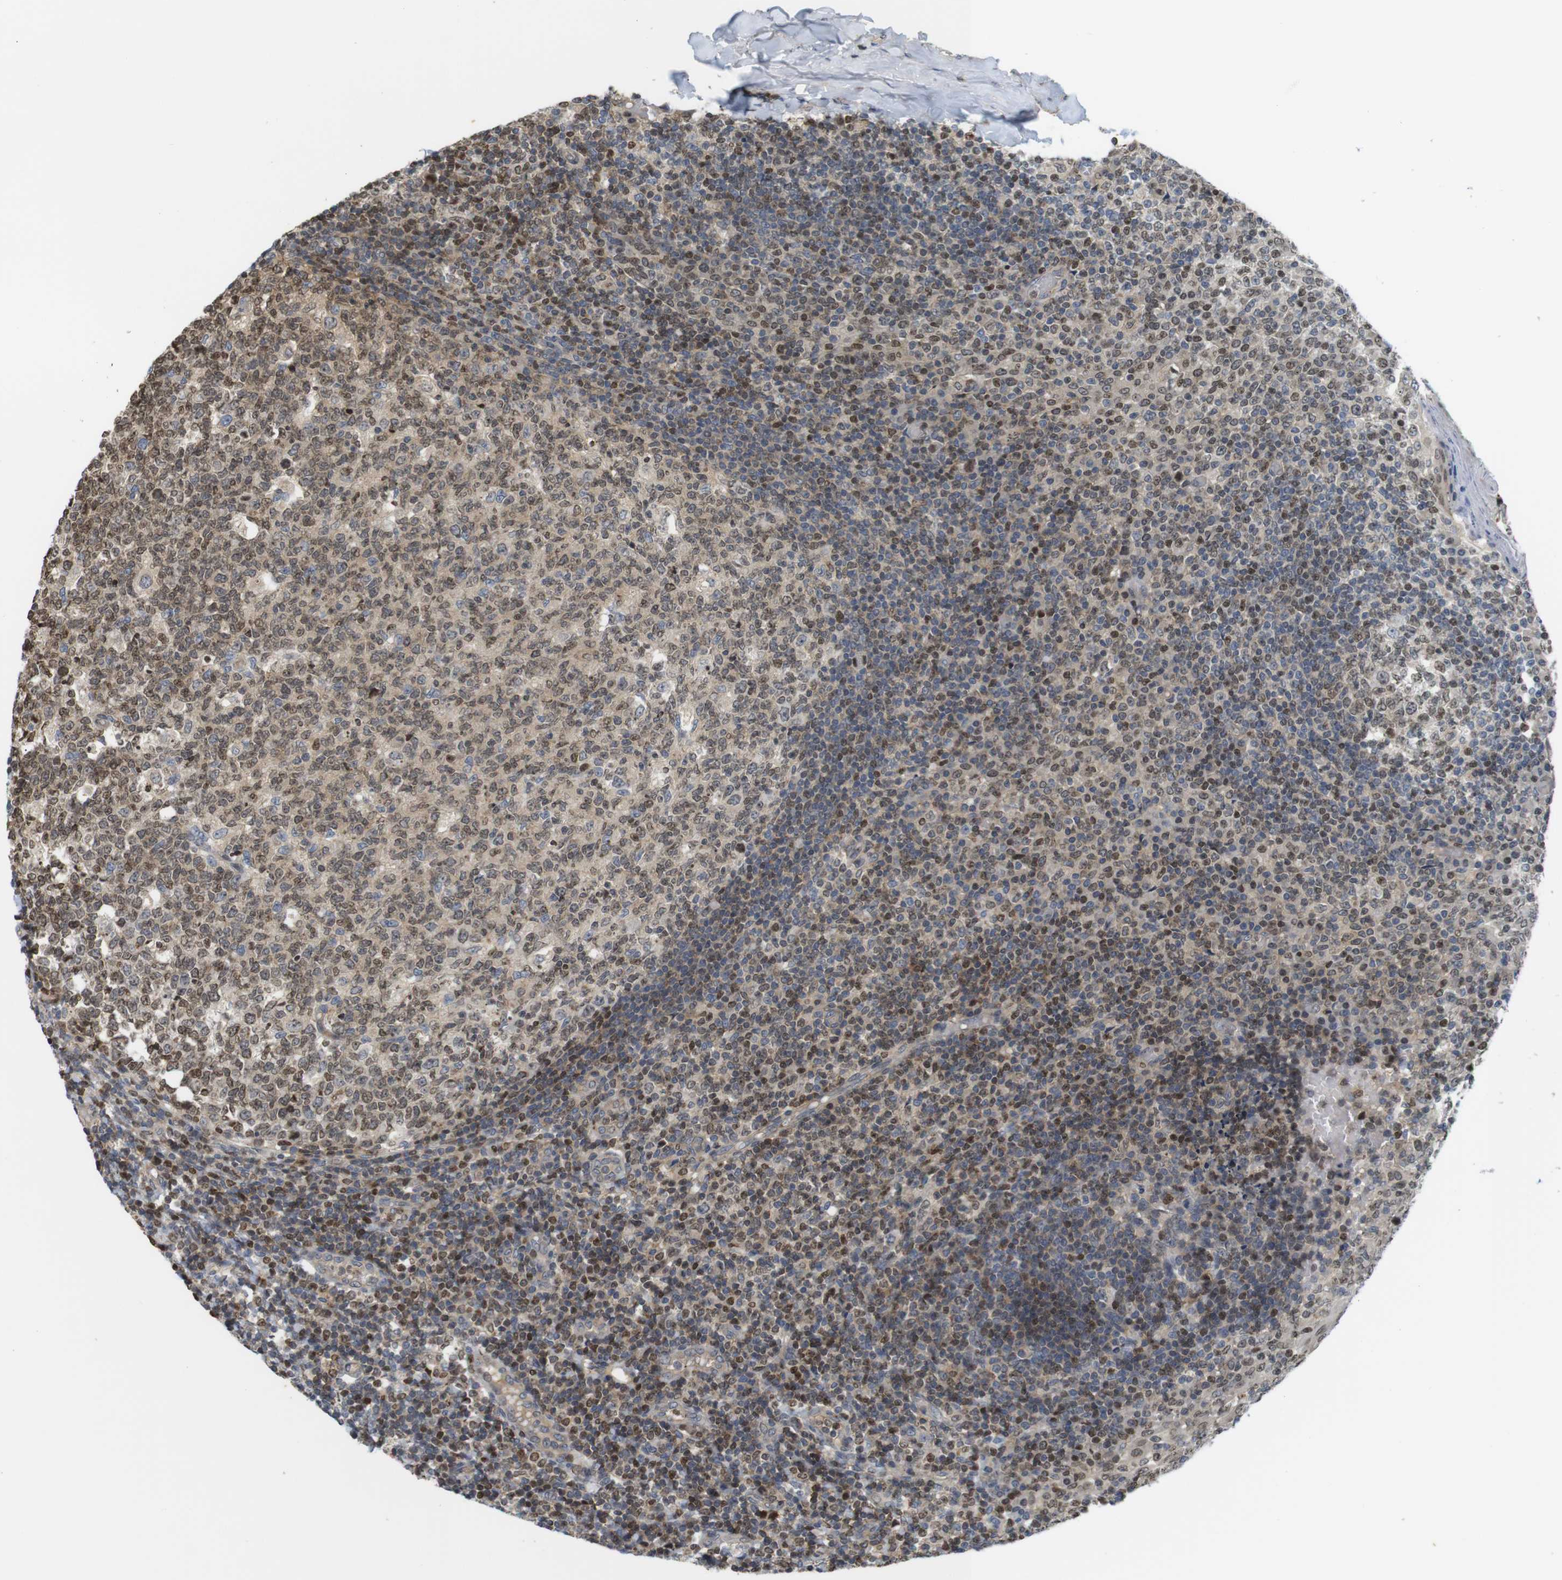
{"staining": {"intensity": "weak", "quantity": ">75%", "location": "nuclear"}, "tissue": "tonsil", "cell_type": "Germinal center cells", "image_type": "normal", "snomed": [{"axis": "morphology", "description": "Normal tissue, NOS"}, {"axis": "topography", "description": "Tonsil"}], "caption": "Protein analysis of normal tonsil demonstrates weak nuclear staining in approximately >75% of germinal center cells. (brown staining indicates protein expression, while blue staining denotes nuclei).", "gene": "MBD1", "patient": {"sex": "female", "age": 19}}